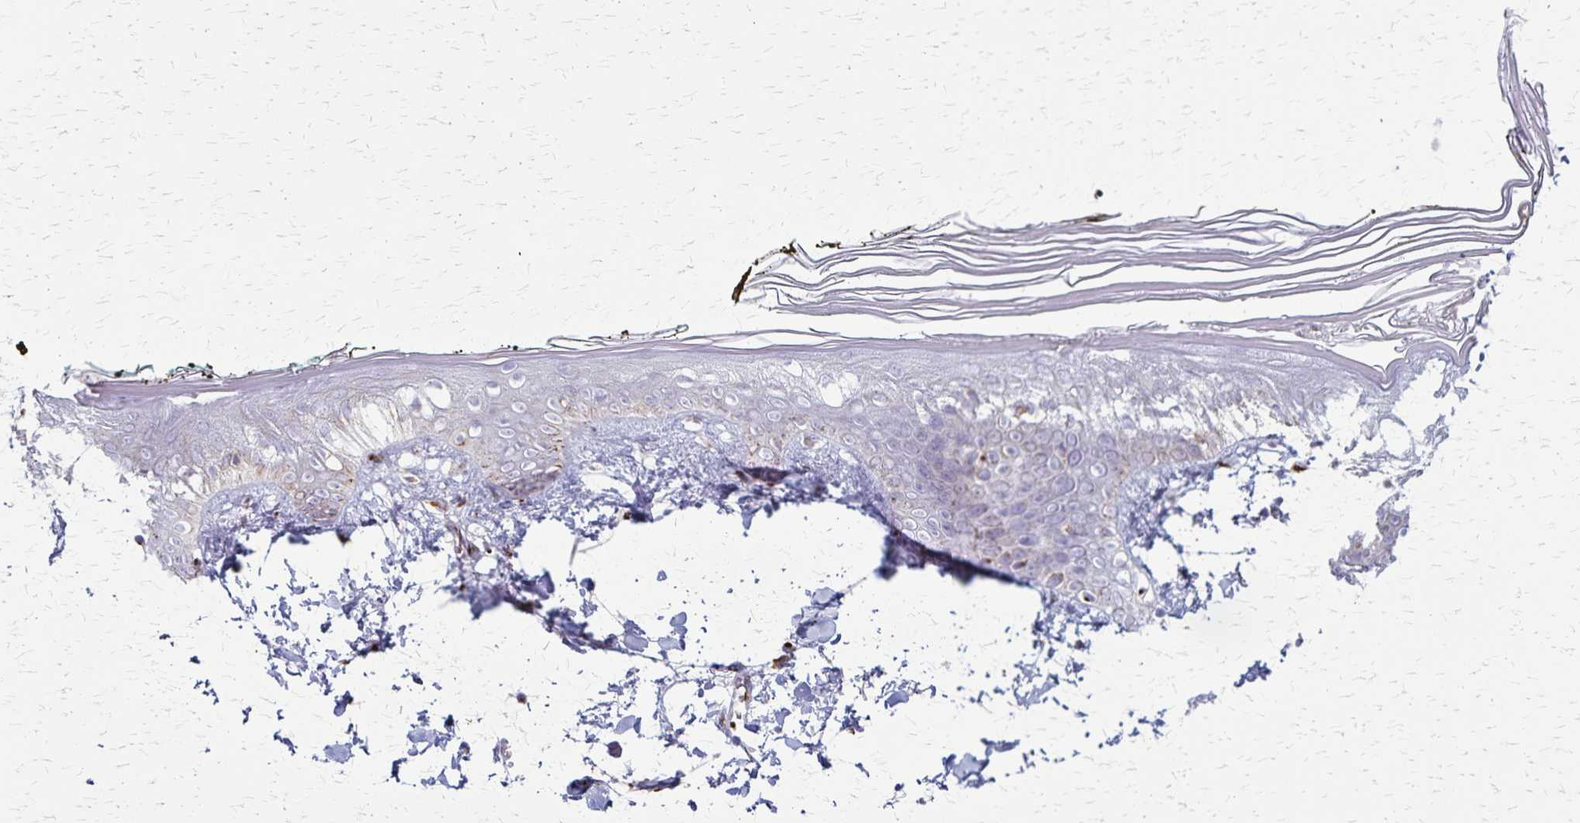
{"staining": {"intensity": "moderate", "quantity": "25%-75%", "location": "cytoplasmic/membranous"}, "tissue": "skin", "cell_type": "Fibroblasts", "image_type": "normal", "snomed": [{"axis": "morphology", "description": "Normal tissue, NOS"}, {"axis": "topography", "description": "Skin"}], "caption": "This is a micrograph of IHC staining of unremarkable skin, which shows moderate staining in the cytoplasmic/membranous of fibroblasts.", "gene": "MCFD2", "patient": {"sex": "female", "age": 34}}